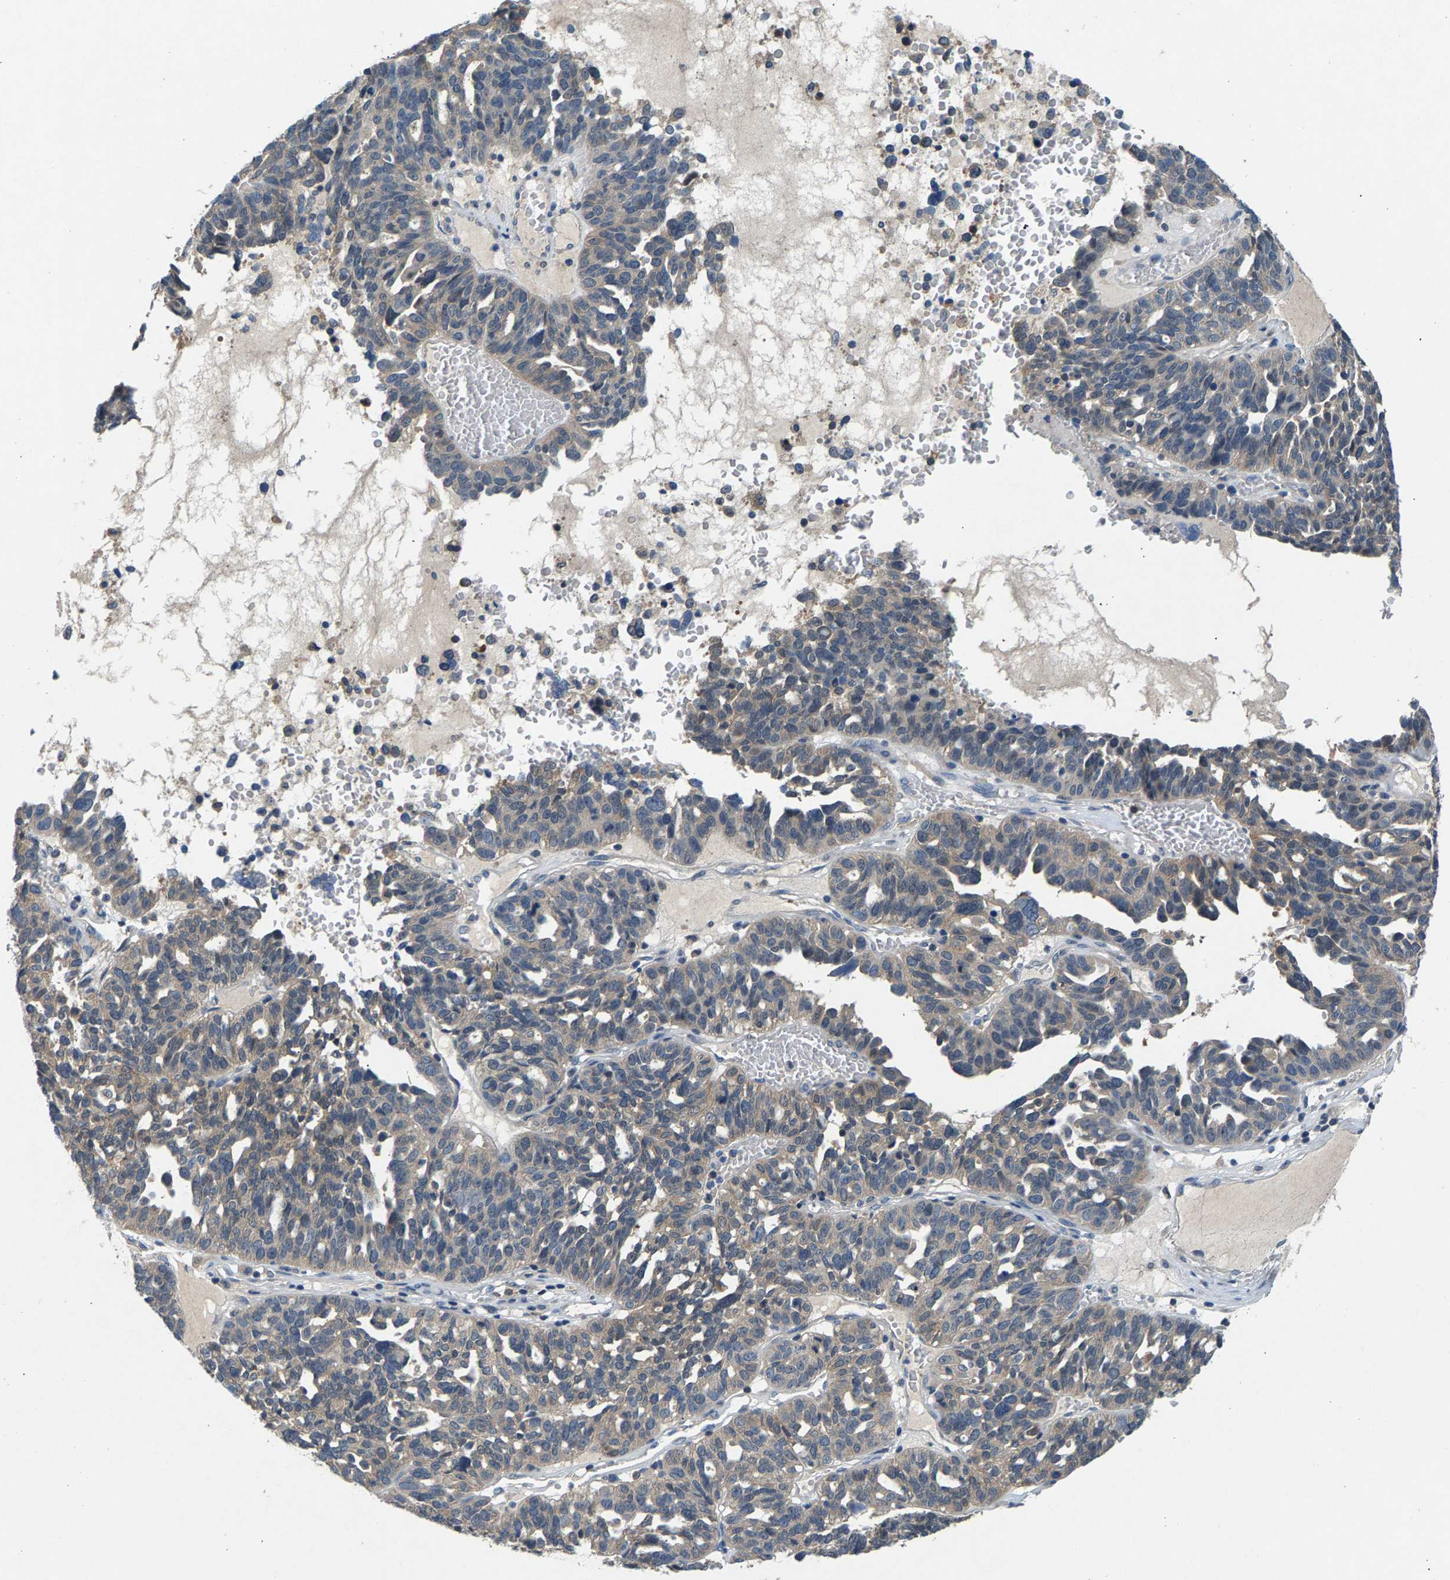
{"staining": {"intensity": "weak", "quantity": "<25%", "location": "cytoplasmic/membranous"}, "tissue": "ovarian cancer", "cell_type": "Tumor cells", "image_type": "cancer", "snomed": [{"axis": "morphology", "description": "Cystadenocarcinoma, serous, NOS"}, {"axis": "topography", "description": "Ovary"}], "caption": "This image is of ovarian serous cystadenocarcinoma stained with IHC to label a protein in brown with the nuclei are counter-stained blue. There is no positivity in tumor cells.", "gene": "NT5C", "patient": {"sex": "female", "age": 59}}